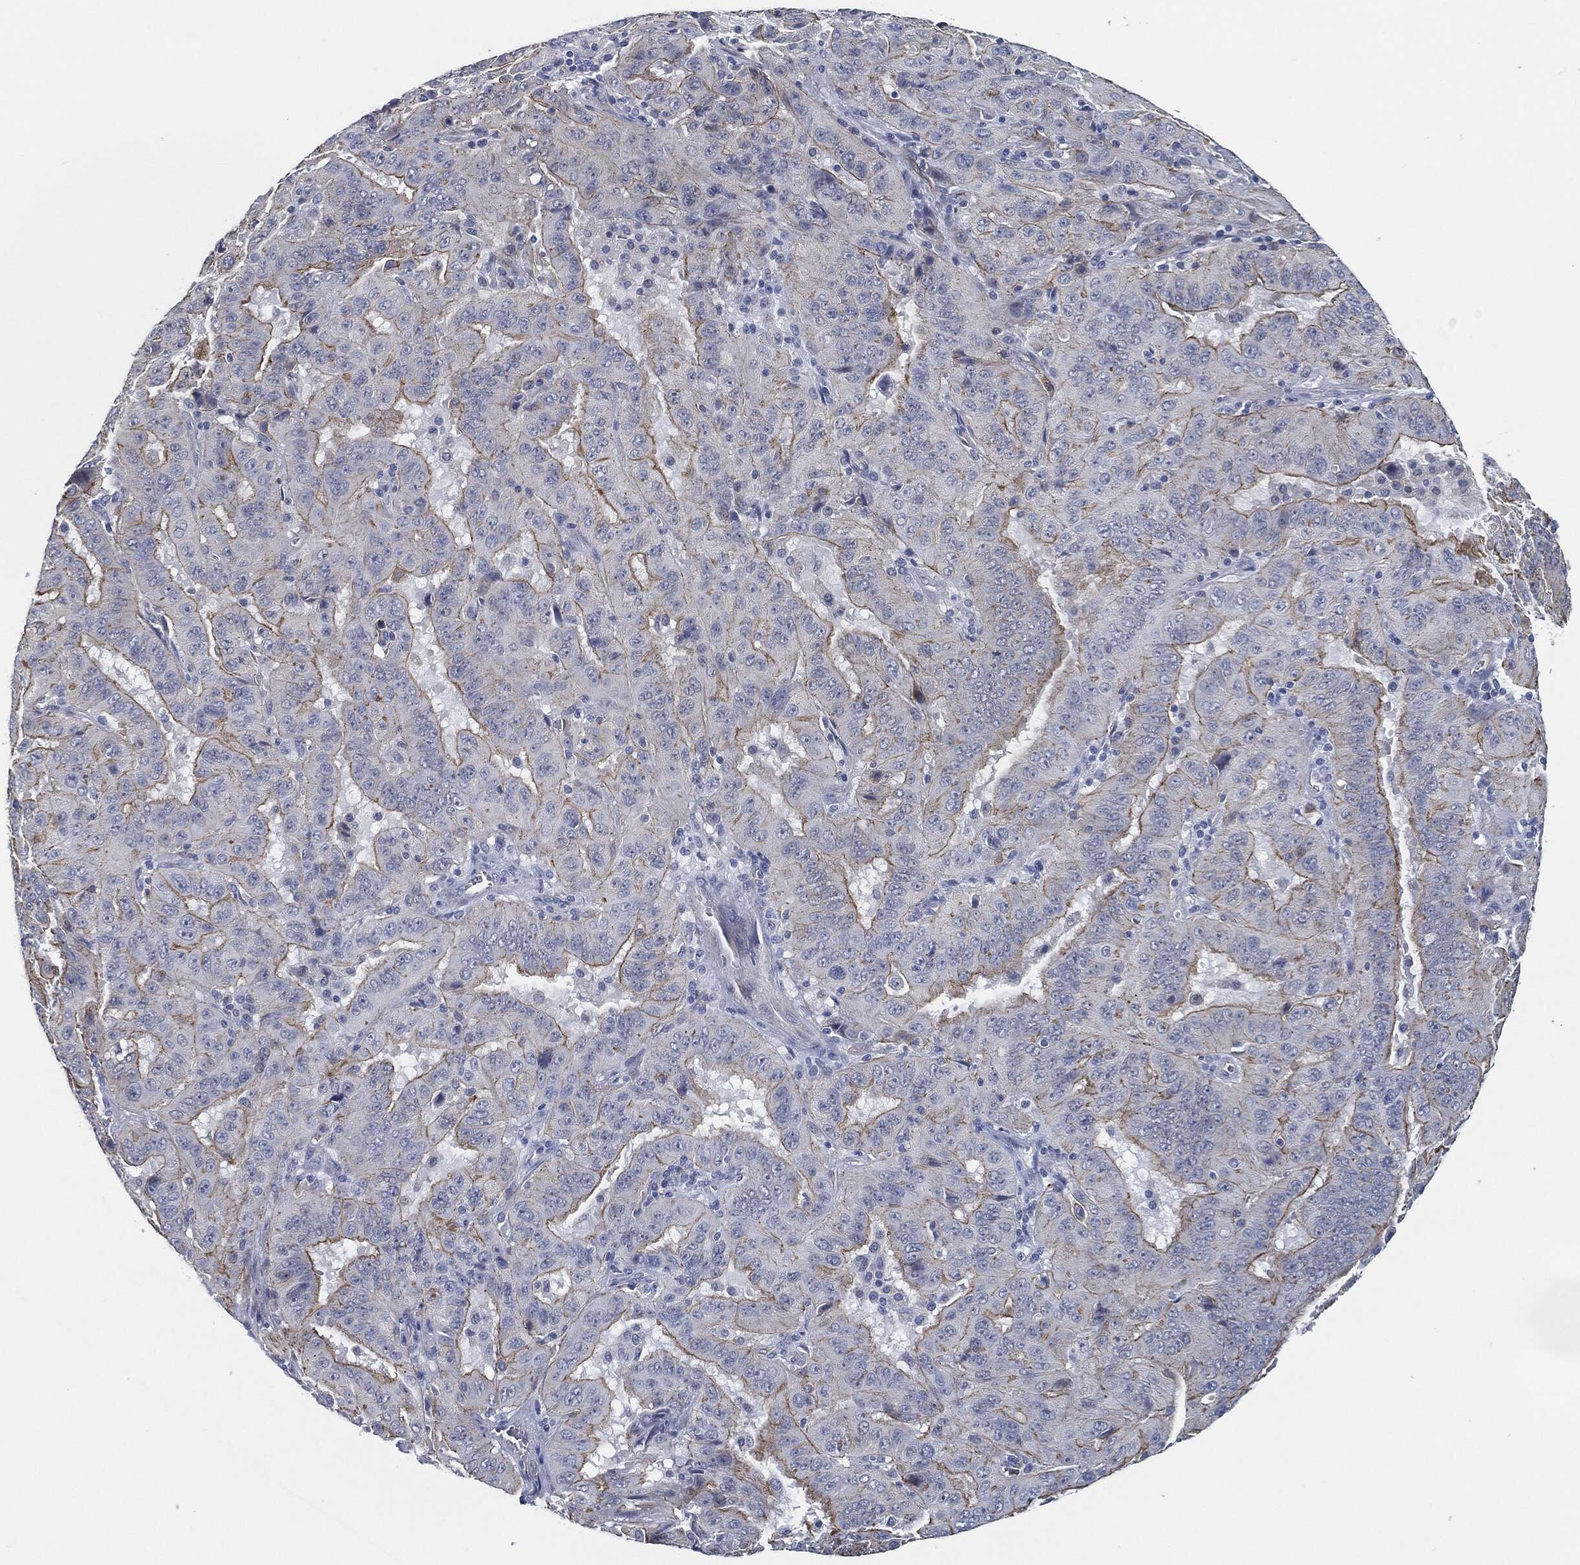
{"staining": {"intensity": "moderate", "quantity": "25%-75%", "location": "cytoplasmic/membranous"}, "tissue": "pancreatic cancer", "cell_type": "Tumor cells", "image_type": "cancer", "snomed": [{"axis": "morphology", "description": "Adenocarcinoma, NOS"}, {"axis": "topography", "description": "Pancreas"}], "caption": "The immunohistochemical stain highlights moderate cytoplasmic/membranous staining in tumor cells of adenocarcinoma (pancreatic) tissue. The staining was performed using DAB (3,3'-diaminobenzidine) to visualize the protein expression in brown, while the nuclei were stained in blue with hematoxylin (Magnification: 20x).", "gene": "SVIL", "patient": {"sex": "male", "age": 63}}